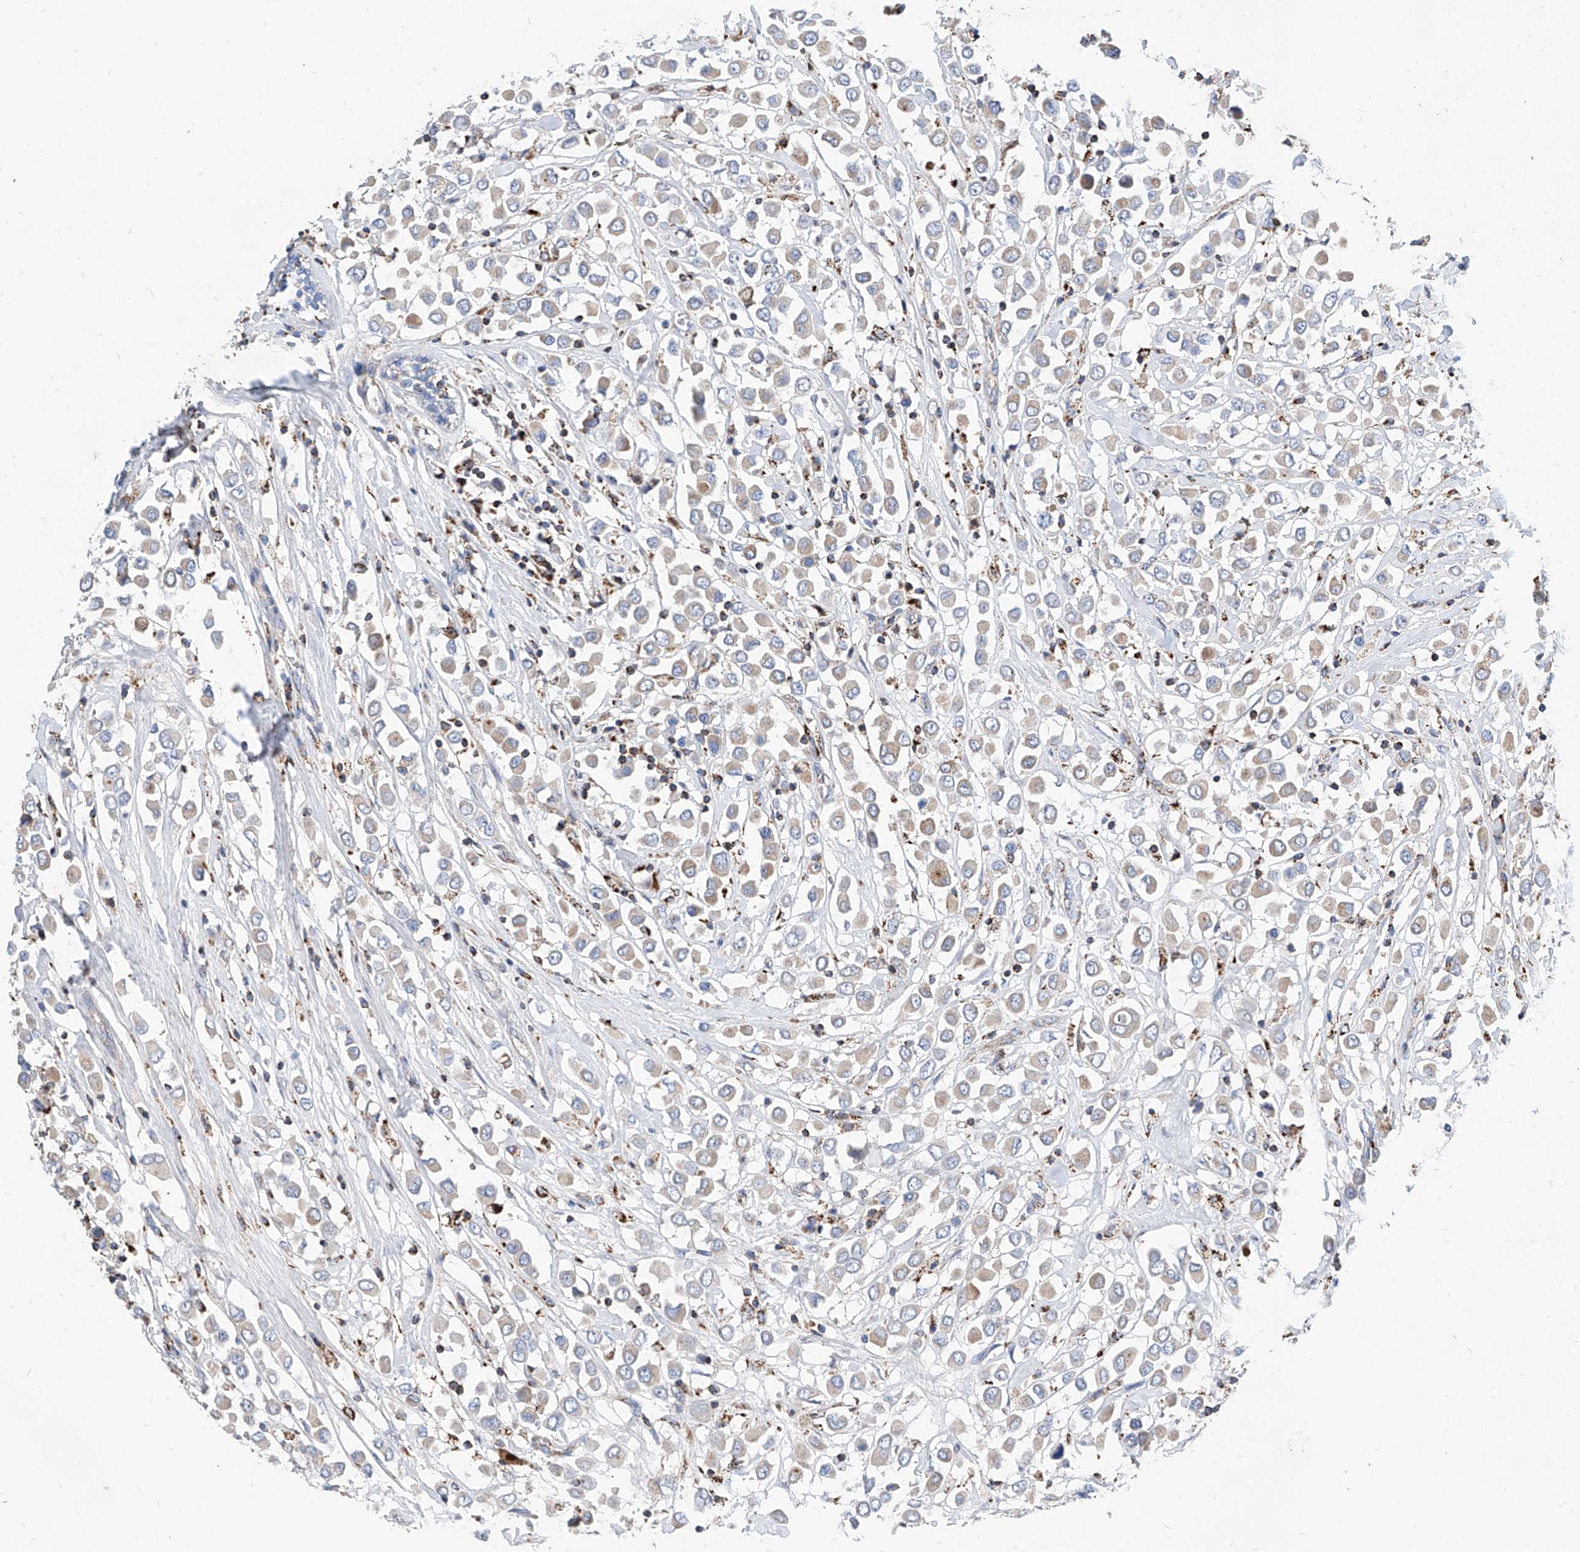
{"staining": {"intensity": "weak", "quantity": "<25%", "location": "cytoplasmic/membranous"}, "tissue": "breast cancer", "cell_type": "Tumor cells", "image_type": "cancer", "snomed": [{"axis": "morphology", "description": "Duct carcinoma"}, {"axis": "topography", "description": "Breast"}], "caption": "Breast invasive ductal carcinoma stained for a protein using immunohistochemistry (IHC) displays no staining tumor cells.", "gene": "CPNE5", "patient": {"sex": "female", "age": 61}}